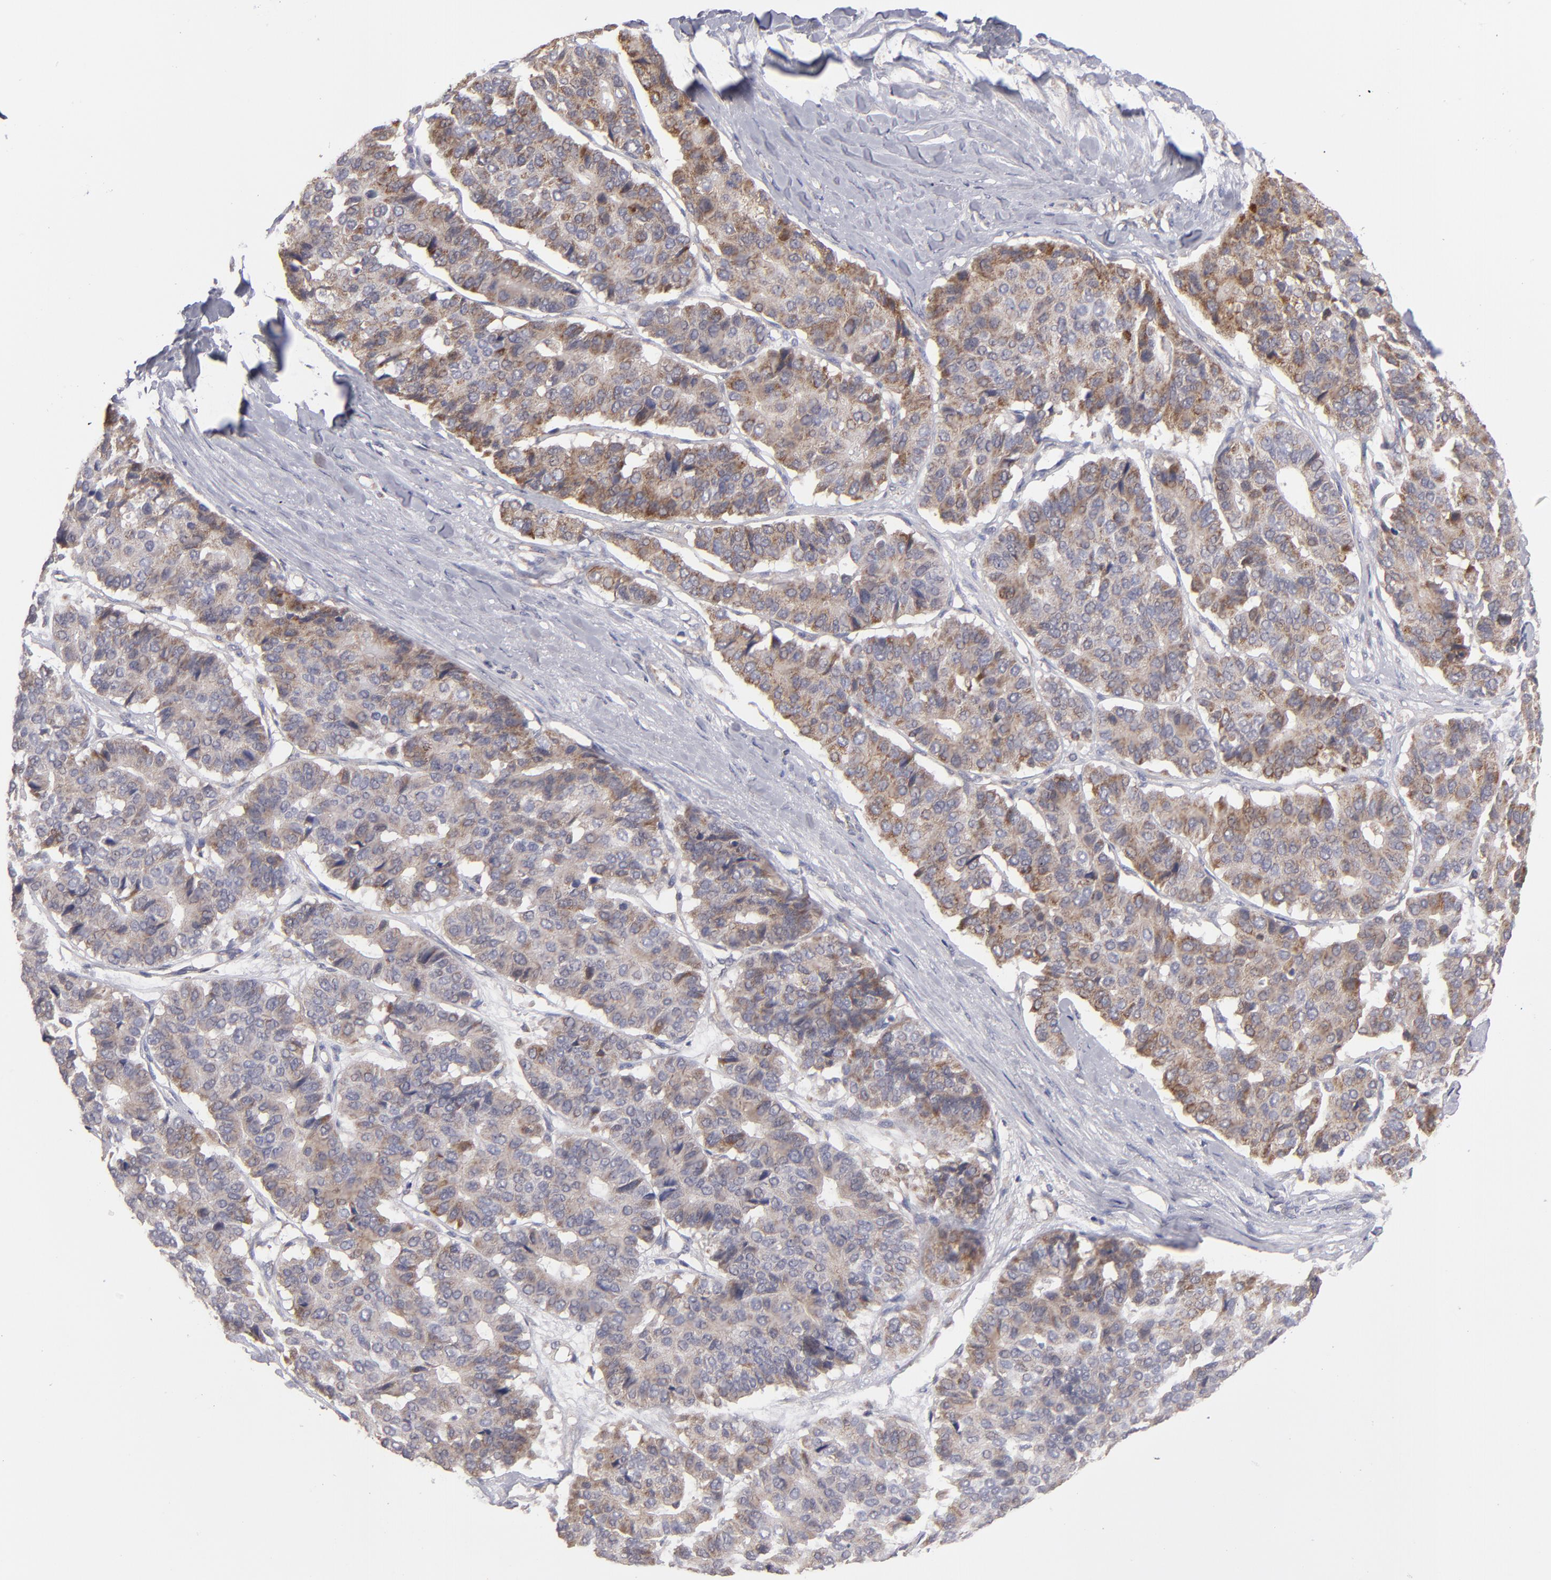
{"staining": {"intensity": "moderate", "quantity": ">75%", "location": "cytoplasmic/membranous"}, "tissue": "pancreatic cancer", "cell_type": "Tumor cells", "image_type": "cancer", "snomed": [{"axis": "morphology", "description": "Adenocarcinoma, NOS"}, {"axis": "topography", "description": "Pancreas"}], "caption": "A high-resolution histopathology image shows immunohistochemistry (IHC) staining of pancreatic adenocarcinoma, which exhibits moderate cytoplasmic/membranous expression in approximately >75% of tumor cells.", "gene": "HCCS", "patient": {"sex": "male", "age": 50}}